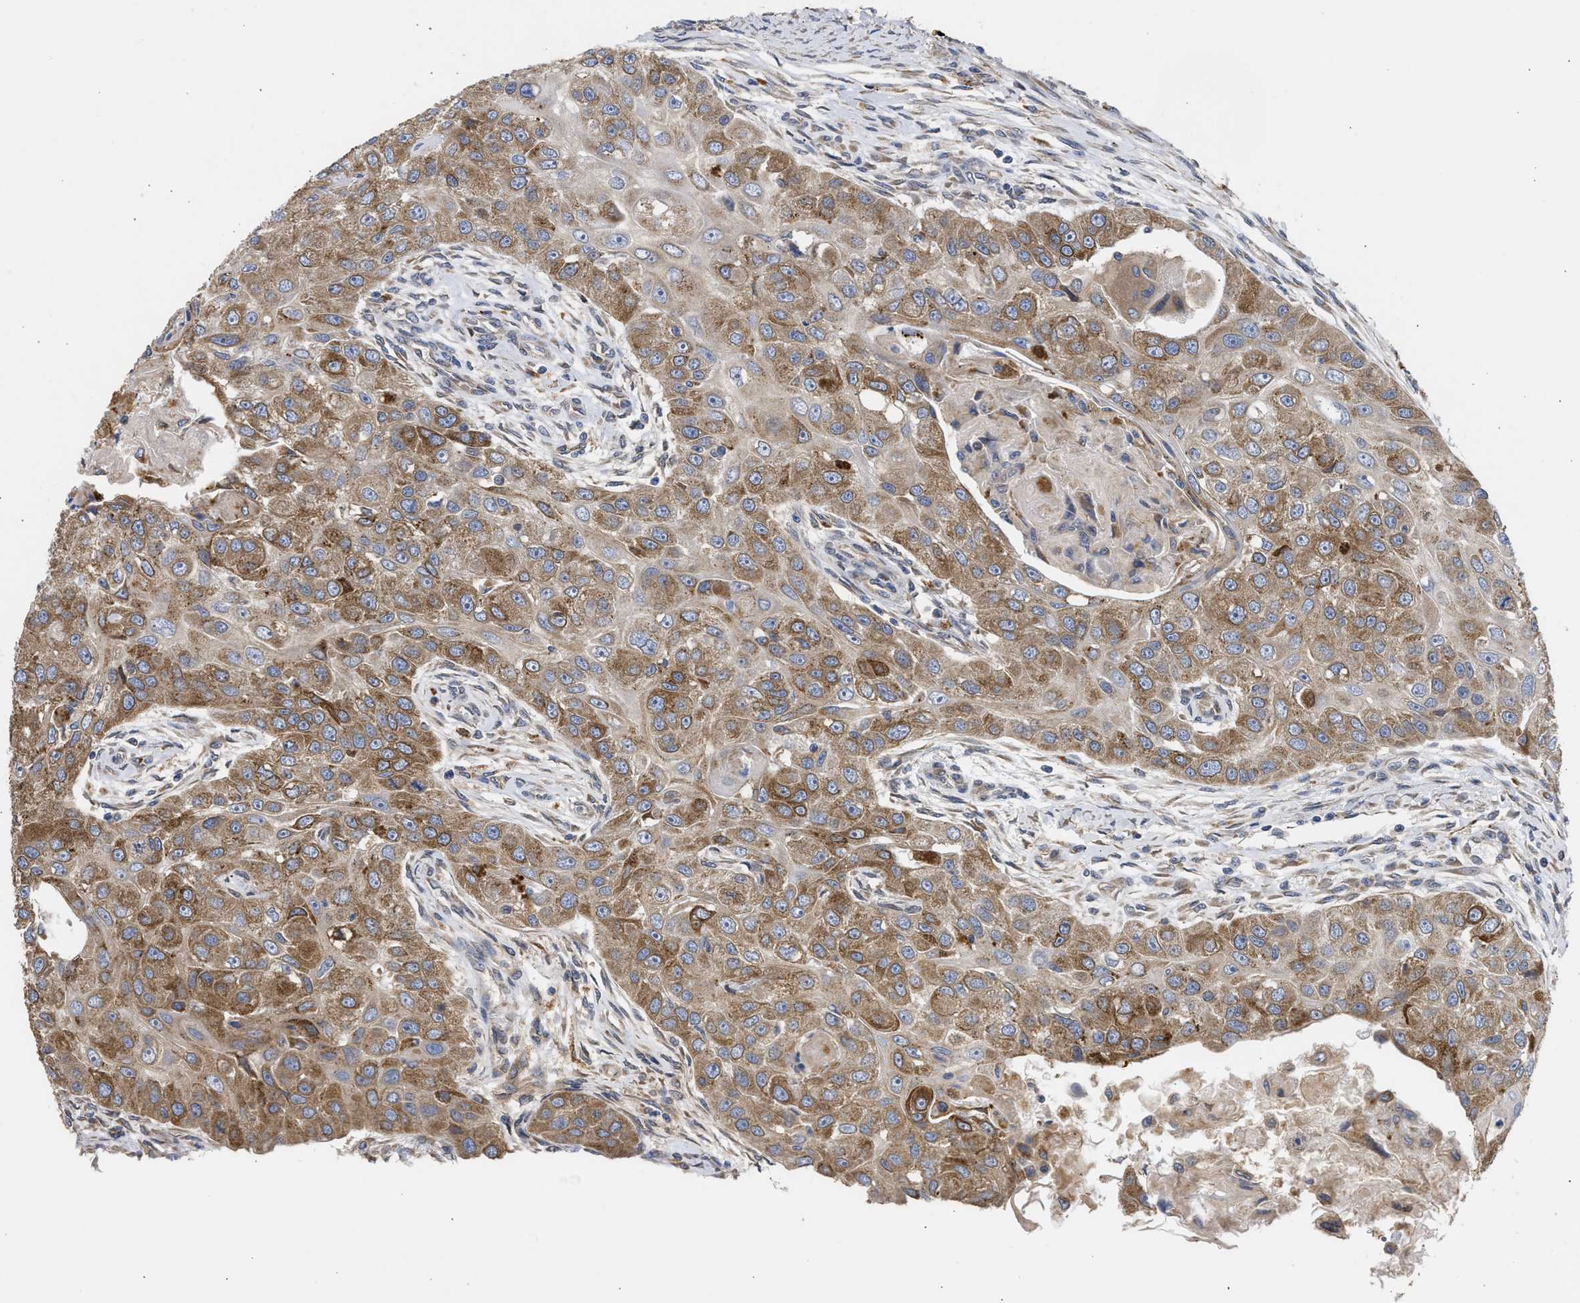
{"staining": {"intensity": "moderate", "quantity": ">75%", "location": "cytoplasmic/membranous"}, "tissue": "head and neck cancer", "cell_type": "Tumor cells", "image_type": "cancer", "snomed": [{"axis": "morphology", "description": "Normal tissue, NOS"}, {"axis": "morphology", "description": "Squamous cell carcinoma, NOS"}, {"axis": "topography", "description": "Skeletal muscle"}, {"axis": "topography", "description": "Head-Neck"}], "caption": "Human head and neck squamous cell carcinoma stained with a protein marker exhibits moderate staining in tumor cells.", "gene": "TMED1", "patient": {"sex": "male", "age": 51}}